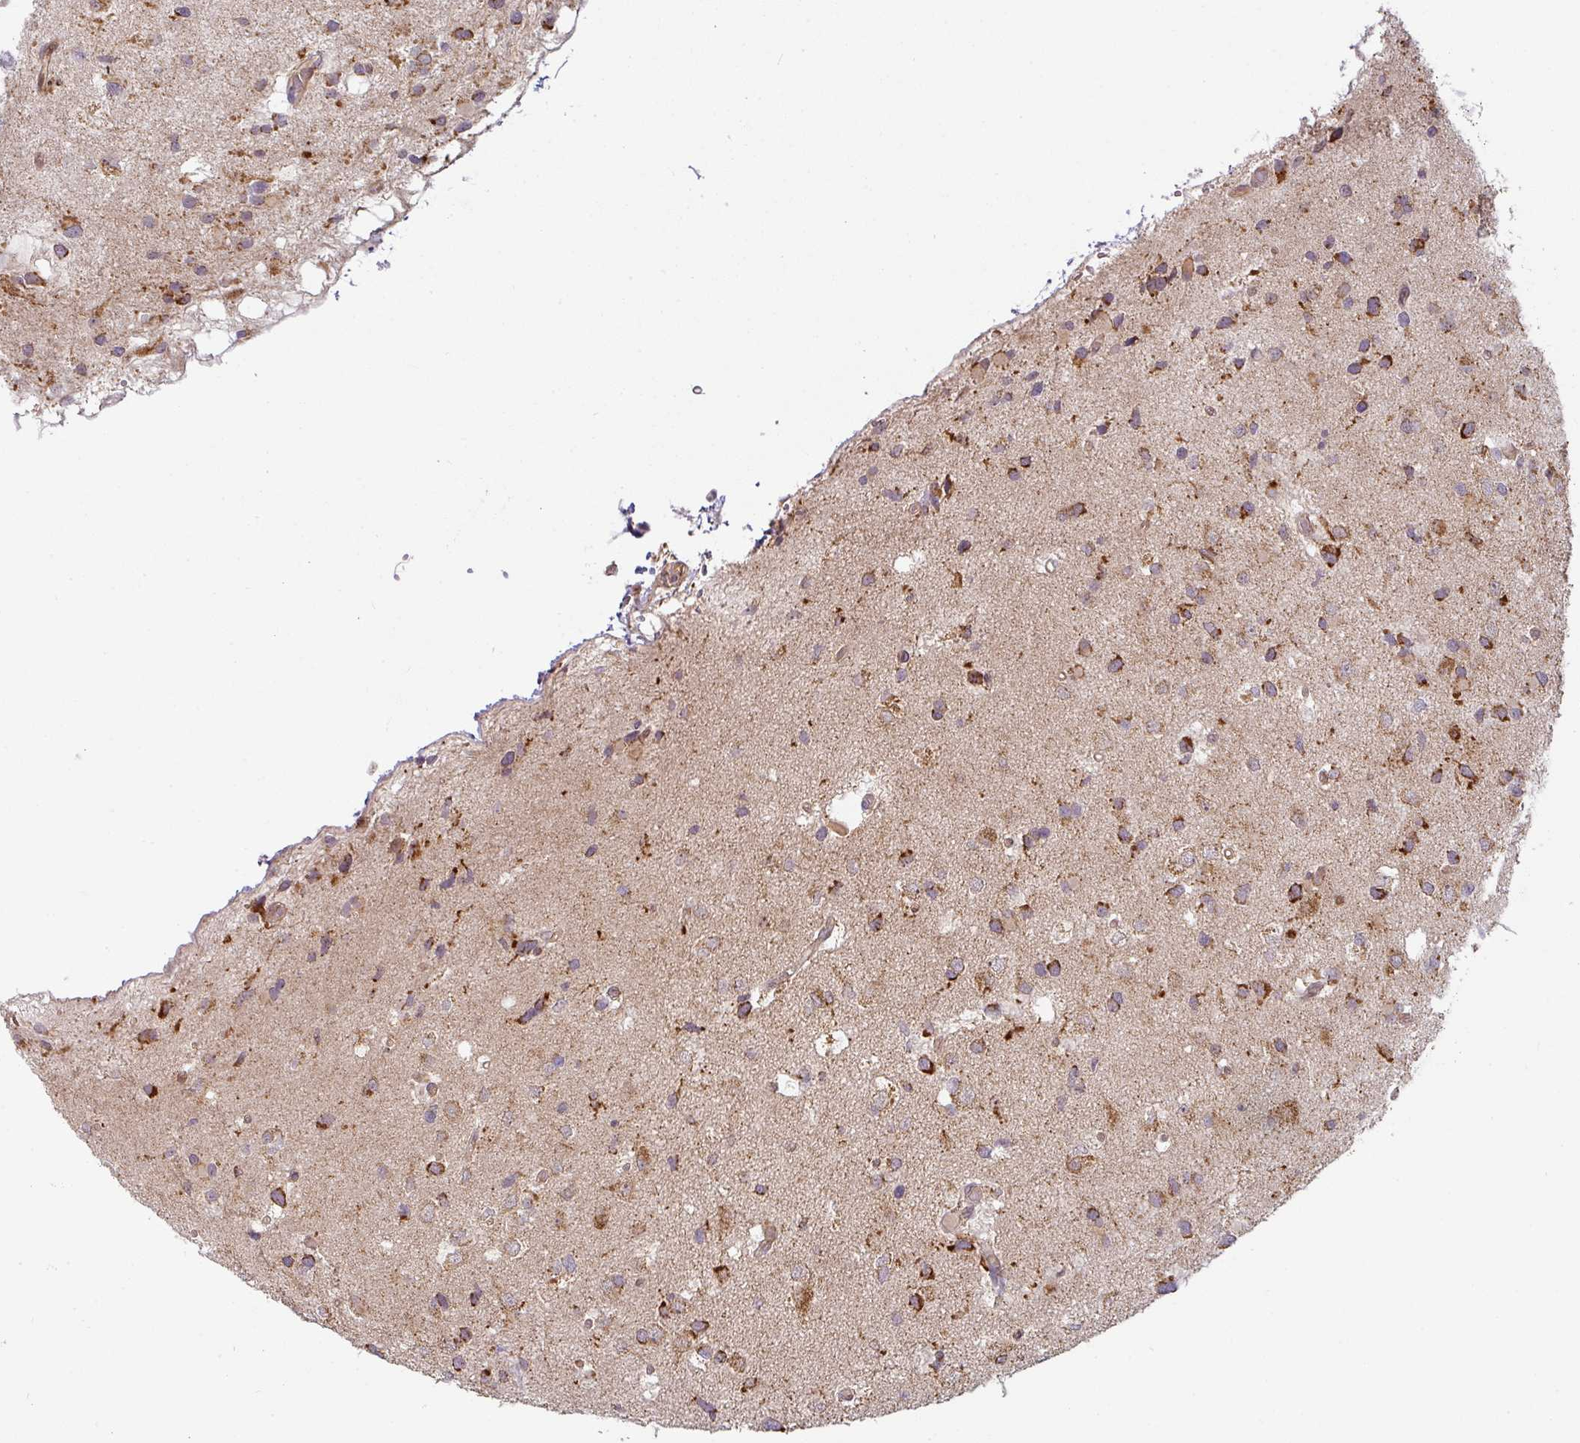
{"staining": {"intensity": "strong", "quantity": "<25%", "location": "cytoplasmic/membranous"}, "tissue": "glioma", "cell_type": "Tumor cells", "image_type": "cancer", "snomed": [{"axis": "morphology", "description": "Glioma, malignant, High grade"}, {"axis": "topography", "description": "Brain"}], "caption": "Tumor cells exhibit medium levels of strong cytoplasmic/membranous staining in approximately <25% of cells in human glioma. The protein is shown in brown color, while the nuclei are stained blue.", "gene": "MRPS16", "patient": {"sex": "male", "age": 53}}